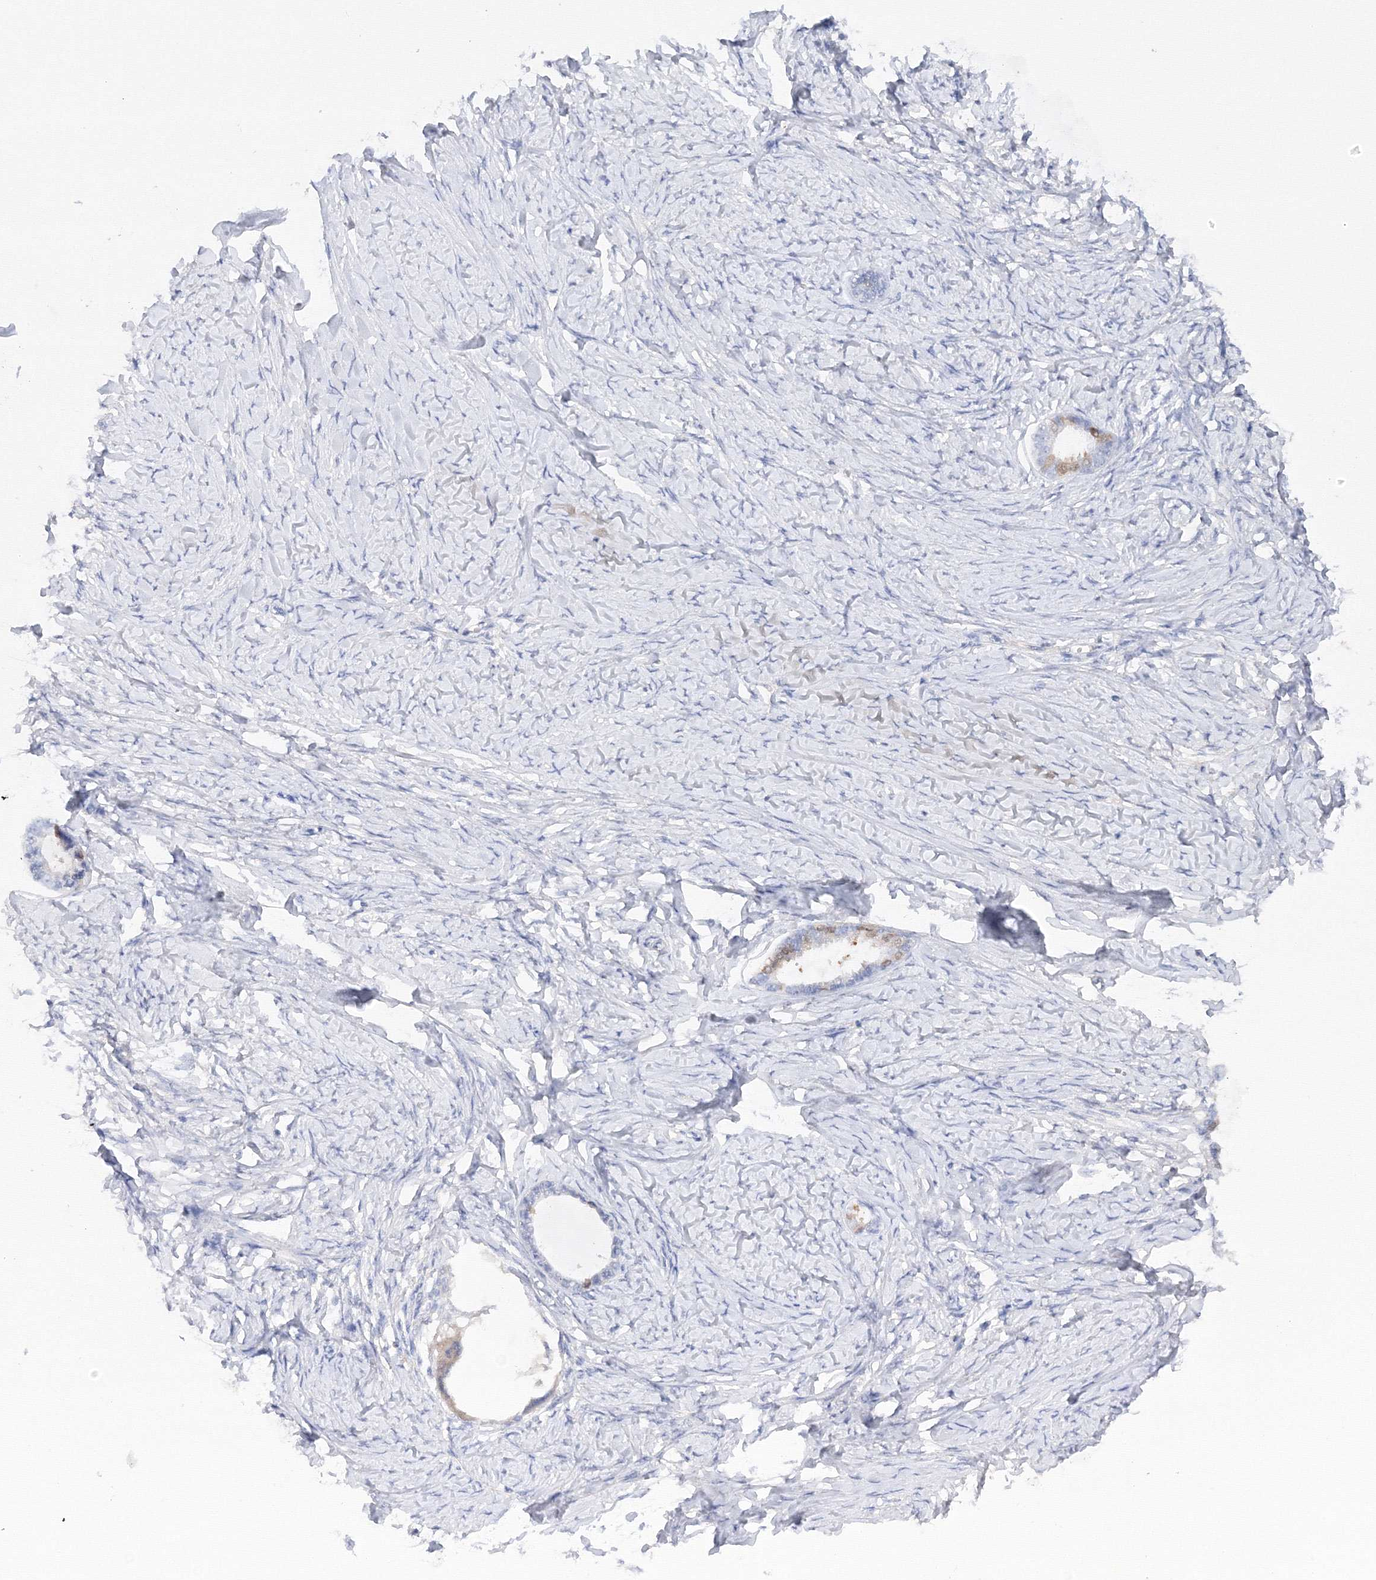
{"staining": {"intensity": "weak", "quantity": "<25%", "location": "cytoplasmic/membranous"}, "tissue": "ovarian cancer", "cell_type": "Tumor cells", "image_type": "cancer", "snomed": [{"axis": "morphology", "description": "Cystadenocarcinoma, serous, NOS"}, {"axis": "topography", "description": "Ovary"}], "caption": "Tumor cells show no significant staining in ovarian serous cystadenocarcinoma.", "gene": "DIS3L2", "patient": {"sex": "female", "age": 79}}